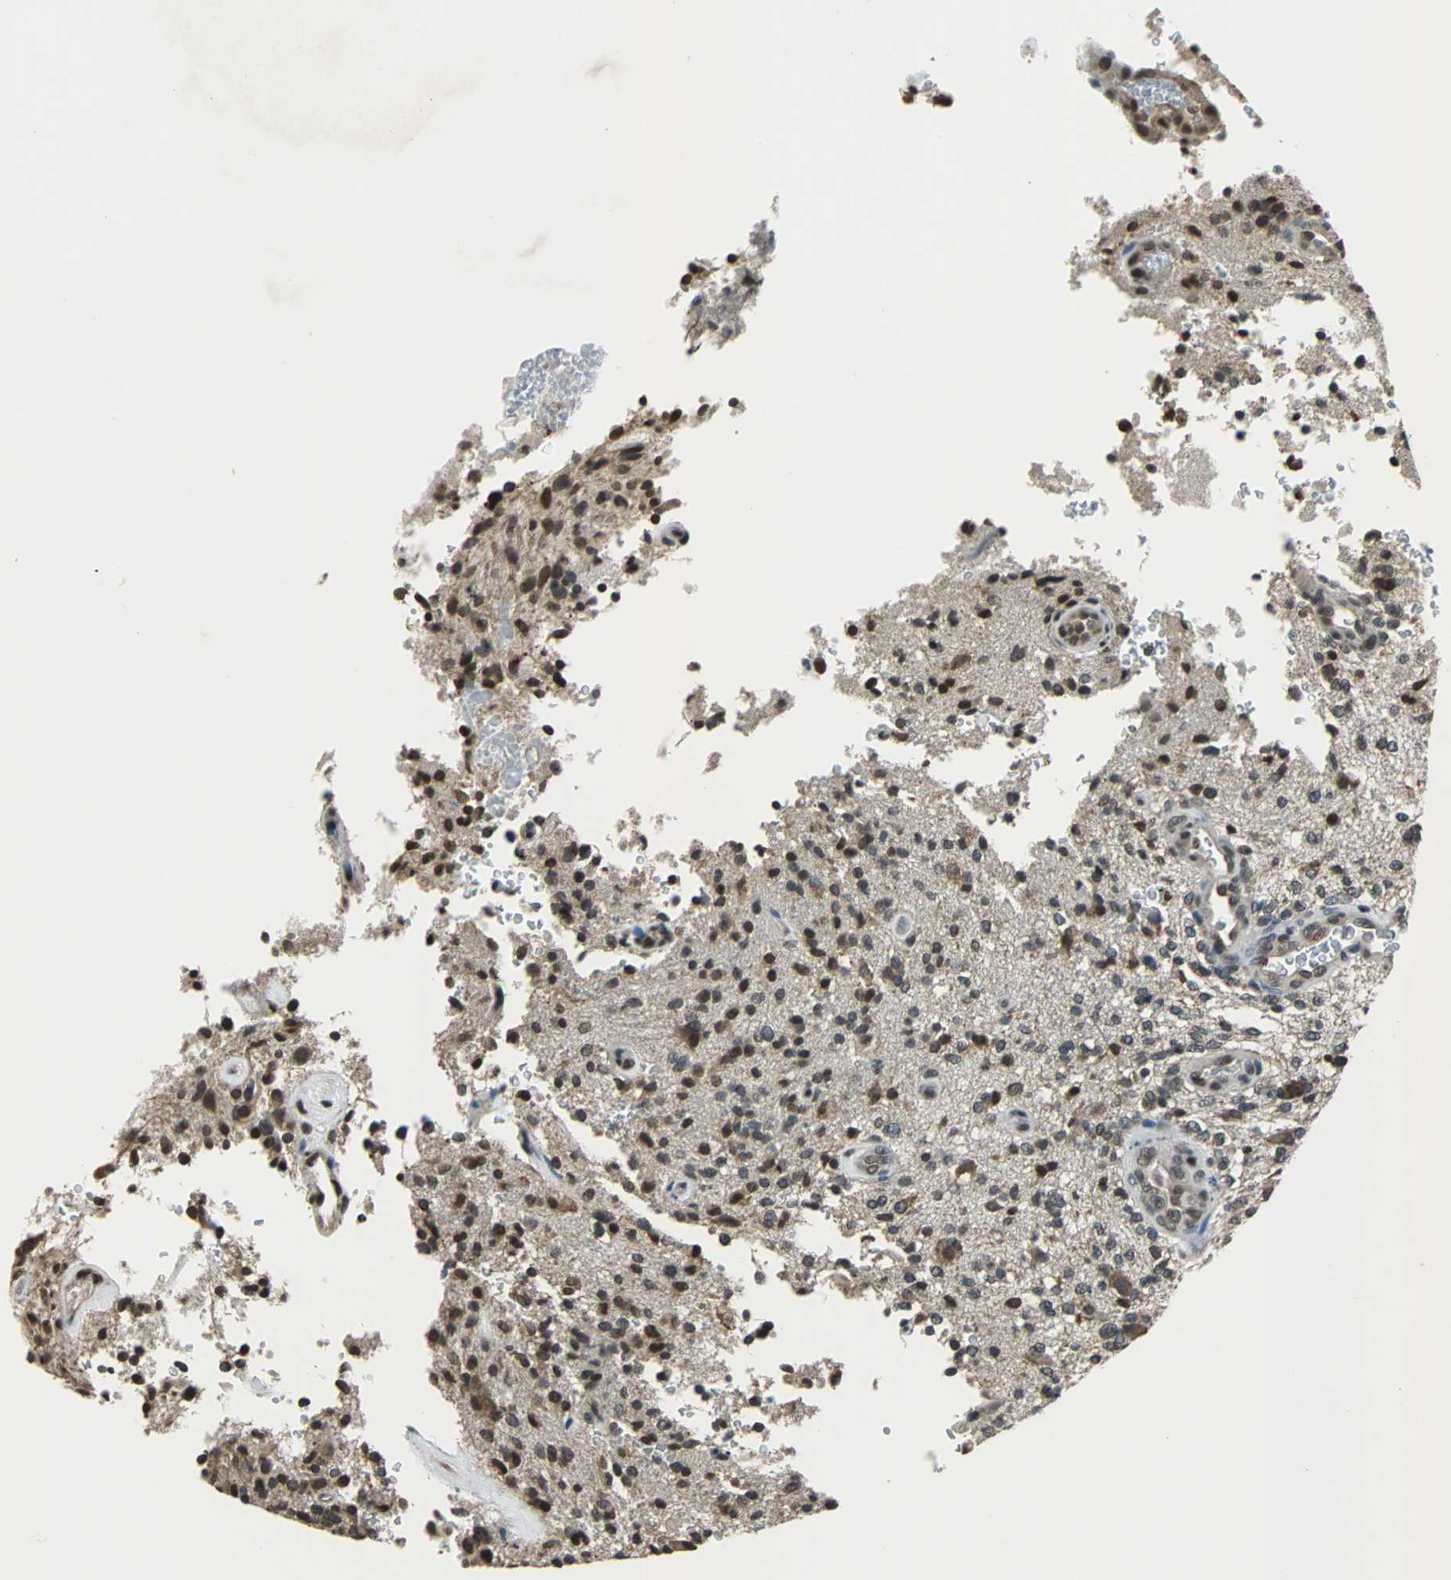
{"staining": {"intensity": "strong", "quantity": "25%-75%", "location": "nuclear"}, "tissue": "glioma", "cell_type": "Tumor cells", "image_type": "cancer", "snomed": [{"axis": "morphology", "description": "Normal tissue, NOS"}, {"axis": "morphology", "description": "Glioma, malignant, High grade"}, {"axis": "topography", "description": "Cerebral cortex"}], "caption": "Protein staining exhibits strong nuclear staining in about 25%-75% of tumor cells in glioma.", "gene": "REST", "patient": {"sex": "male", "age": 75}}